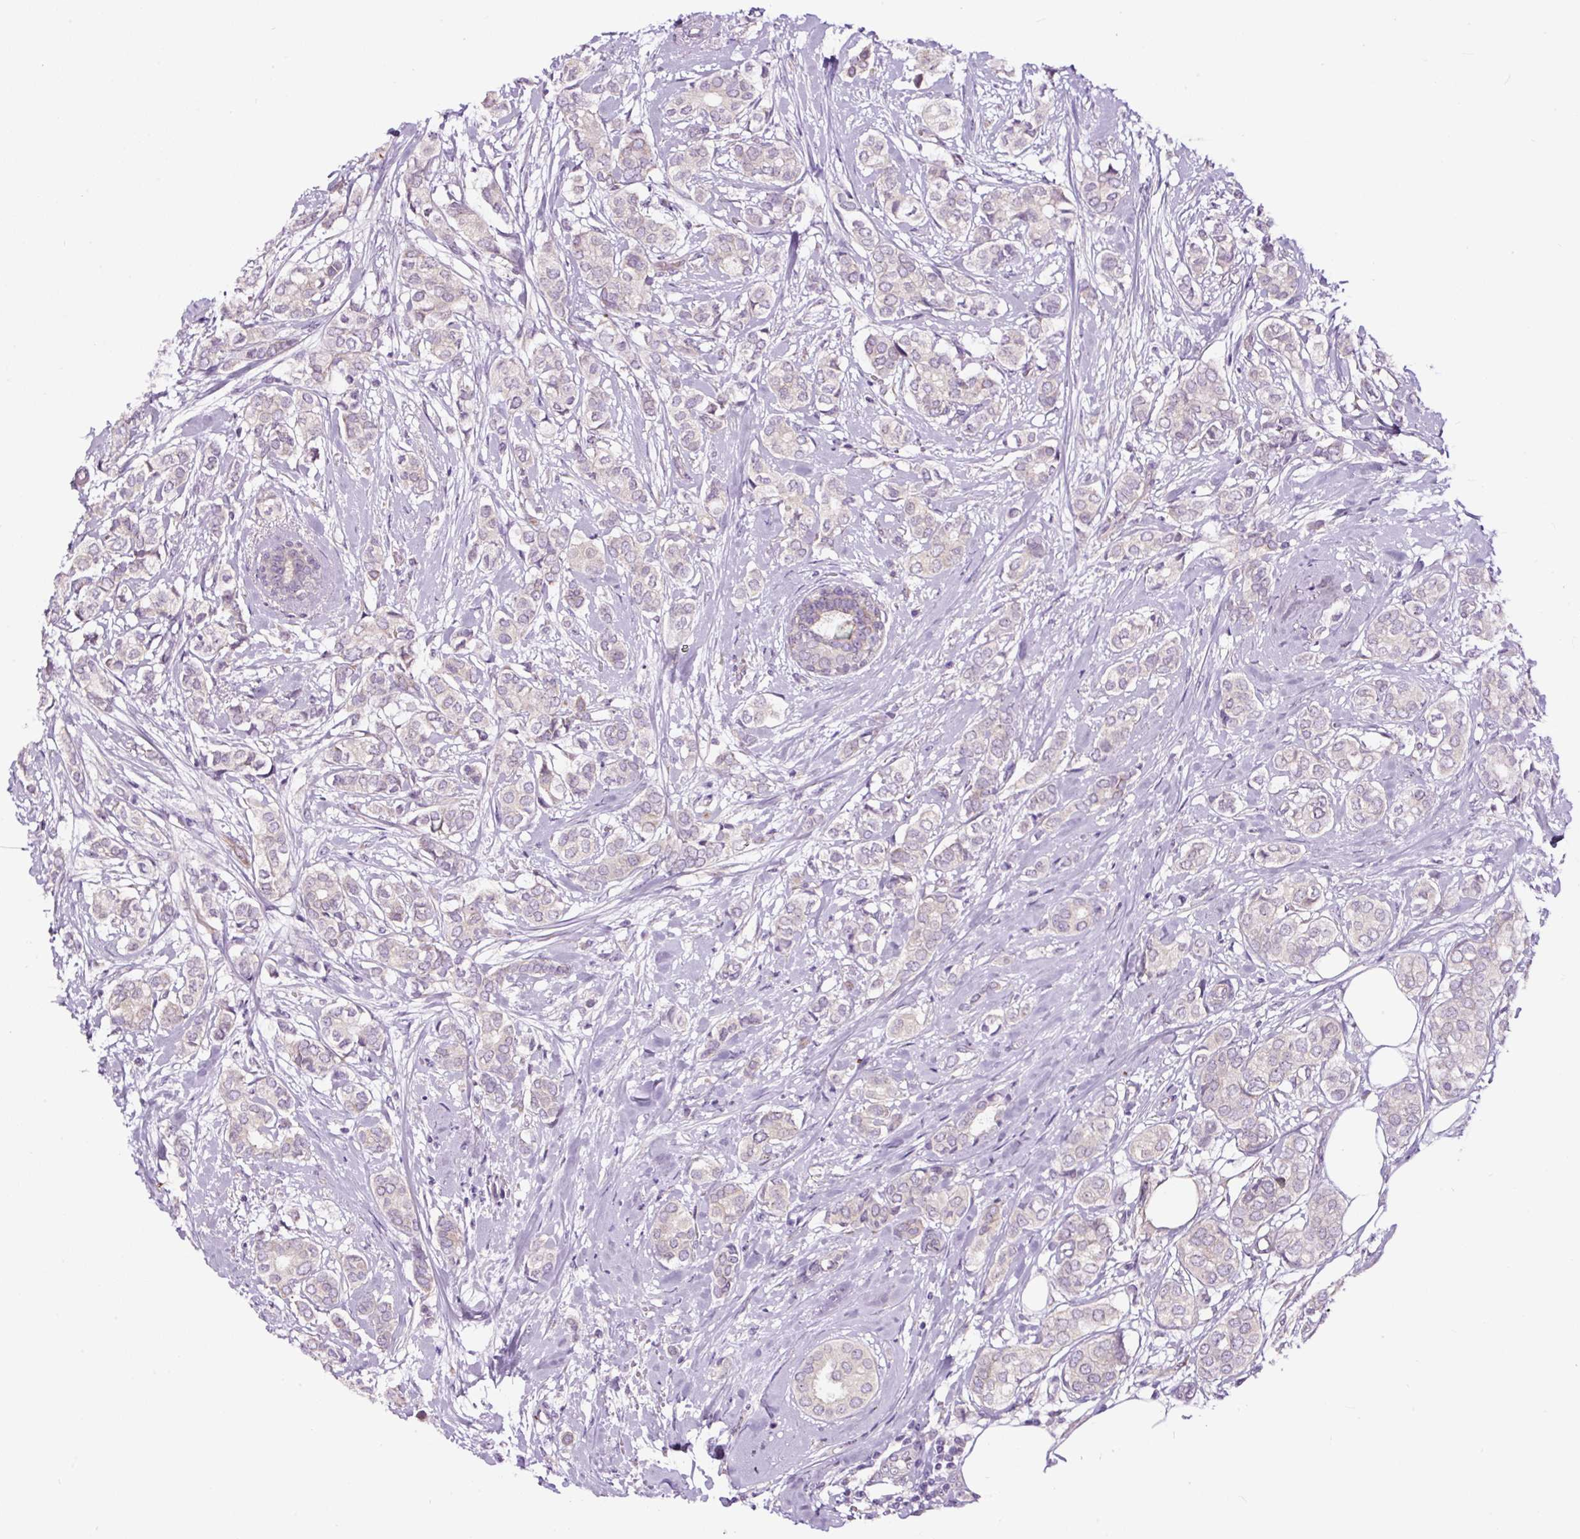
{"staining": {"intensity": "negative", "quantity": "none", "location": "none"}, "tissue": "breast cancer", "cell_type": "Tumor cells", "image_type": "cancer", "snomed": [{"axis": "morphology", "description": "Duct carcinoma"}, {"axis": "topography", "description": "Breast"}], "caption": "This is an immunohistochemistry photomicrograph of breast invasive ductal carcinoma. There is no positivity in tumor cells.", "gene": "NOM1", "patient": {"sex": "female", "age": 73}}